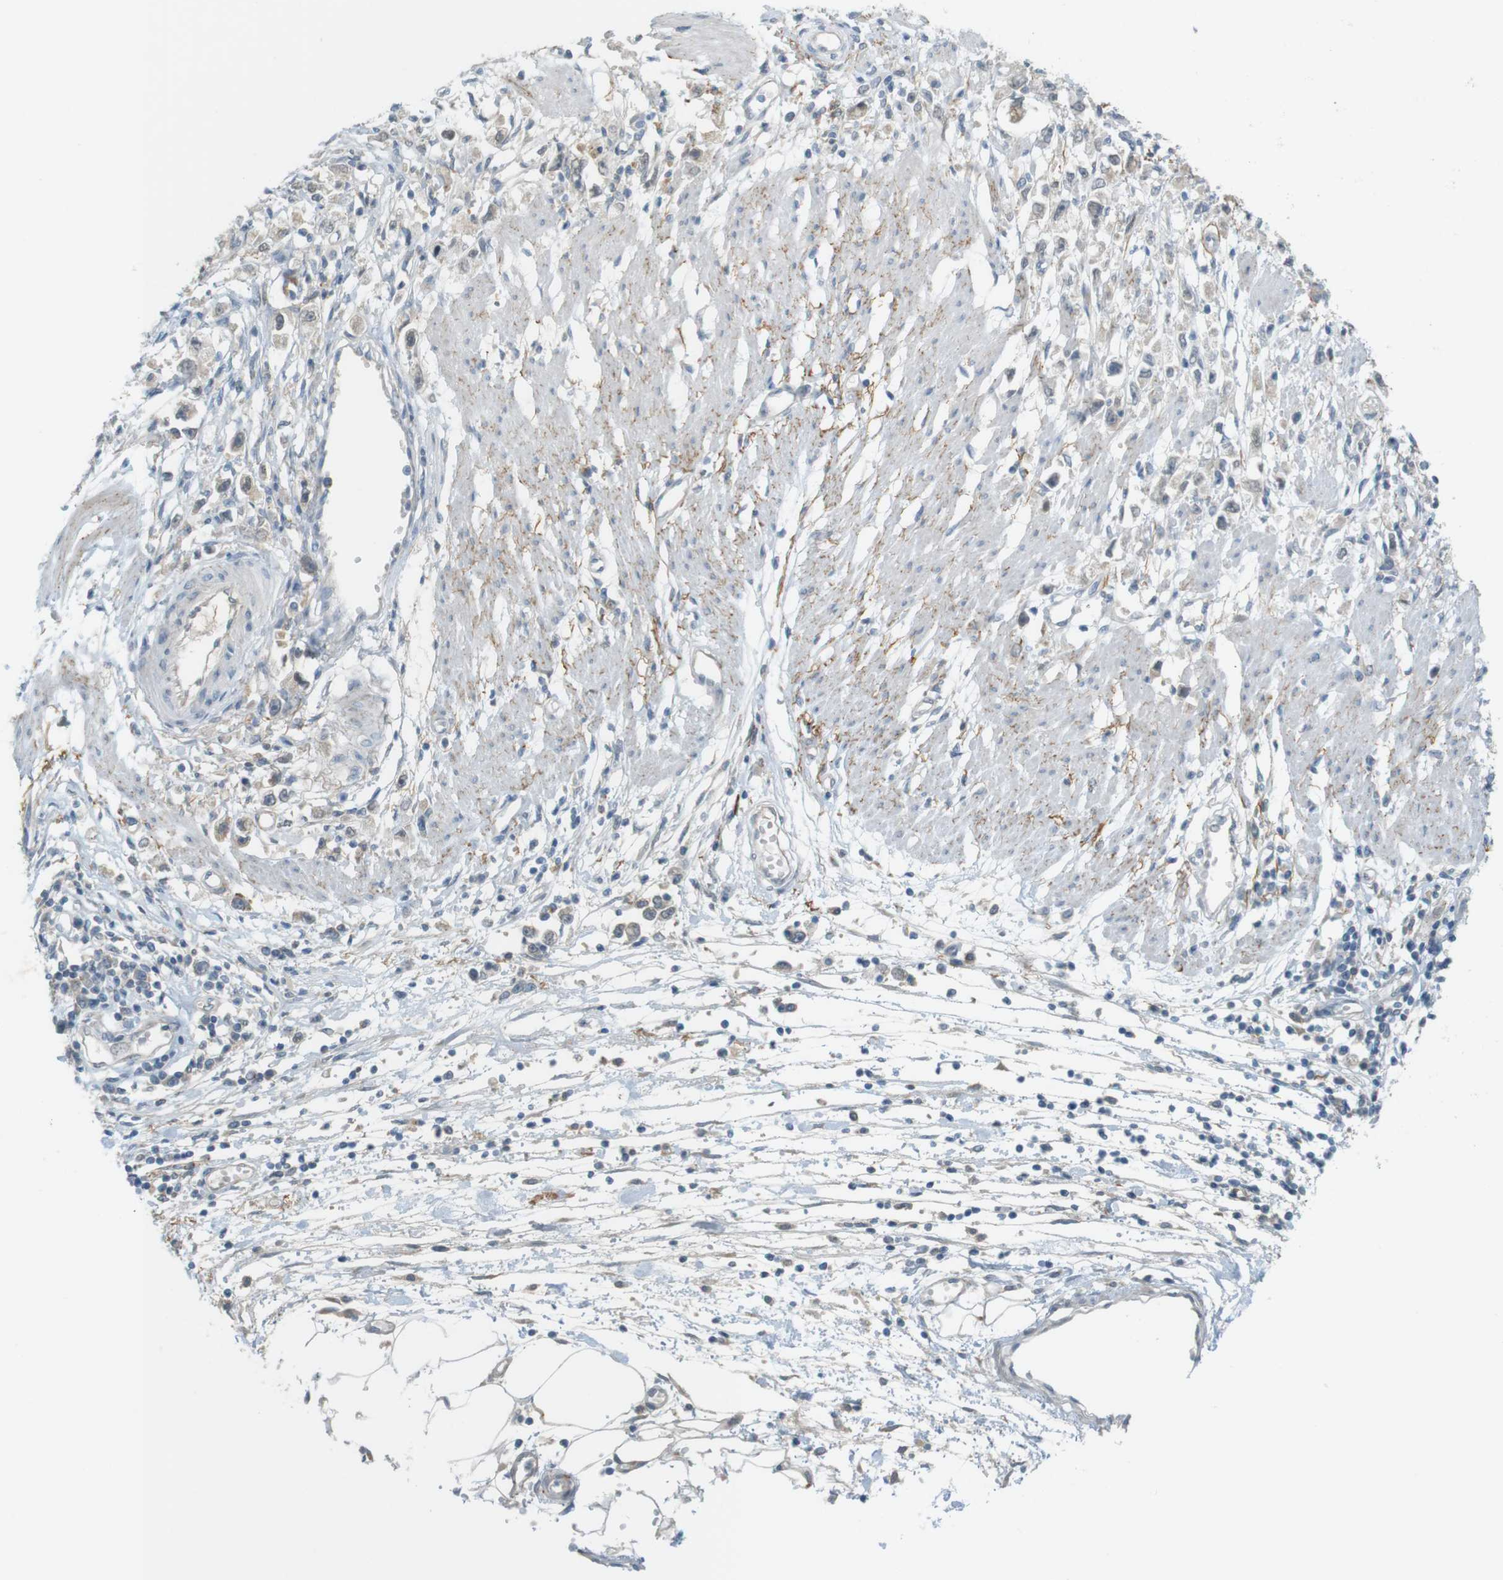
{"staining": {"intensity": "negative", "quantity": "none", "location": "none"}, "tissue": "stomach cancer", "cell_type": "Tumor cells", "image_type": "cancer", "snomed": [{"axis": "morphology", "description": "Adenocarcinoma, NOS"}, {"axis": "topography", "description": "Stomach"}], "caption": "High magnification brightfield microscopy of stomach adenocarcinoma stained with DAB (3,3'-diaminobenzidine) (brown) and counterstained with hematoxylin (blue): tumor cells show no significant expression. (Brightfield microscopy of DAB IHC at high magnification).", "gene": "UGT8", "patient": {"sex": "female", "age": 59}}